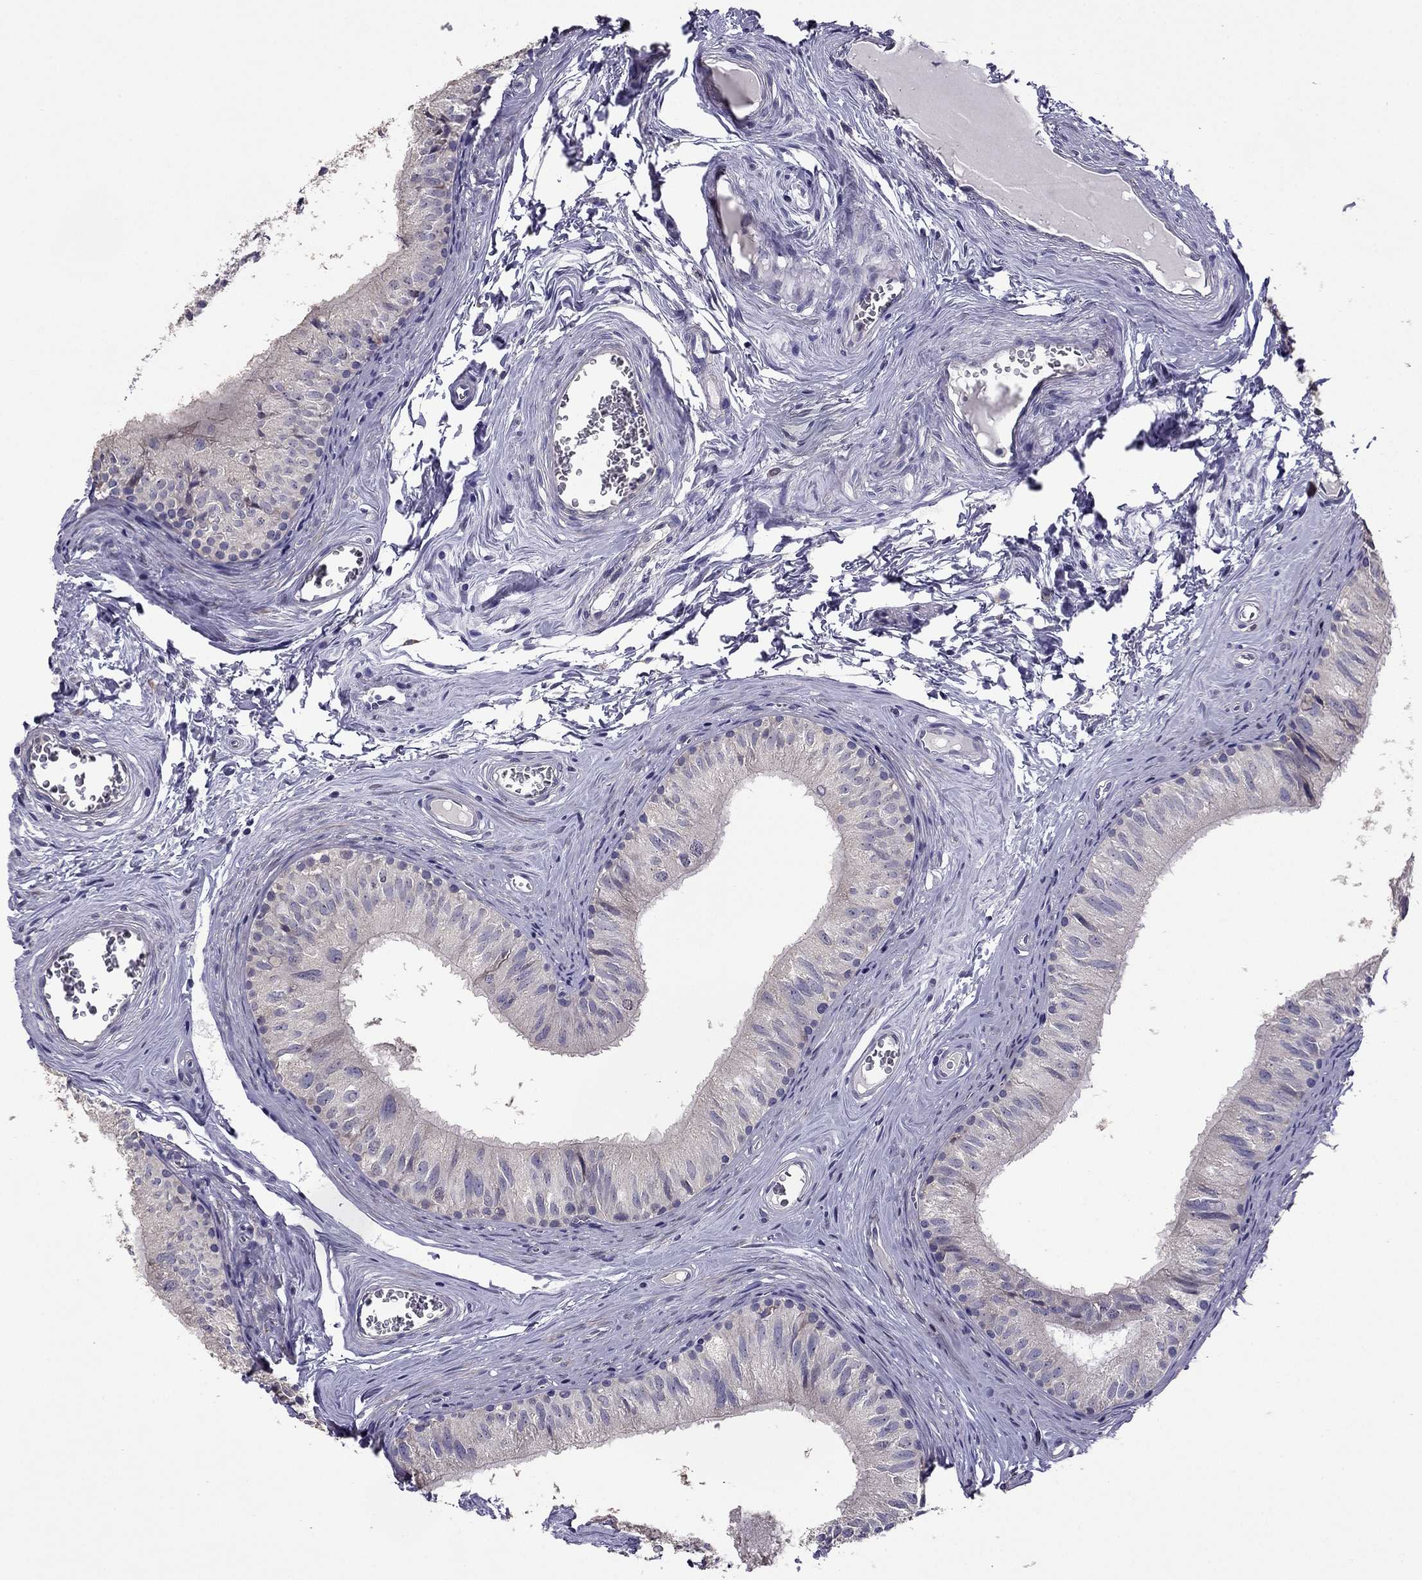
{"staining": {"intensity": "negative", "quantity": "none", "location": "none"}, "tissue": "epididymis", "cell_type": "Glandular cells", "image_type": "normal", "snomed": [{"axis": "morphology", "description": "Normal tissue, NOS"}, {"axis": "topography", "description": "Epididymis"}], "caption": "Immunohistochemistry (IHC) of unremarkable human epididymis shows no expression in glandular cells.", "gene": "CDH9", "patient": {"sex": "male", "age": 52}}